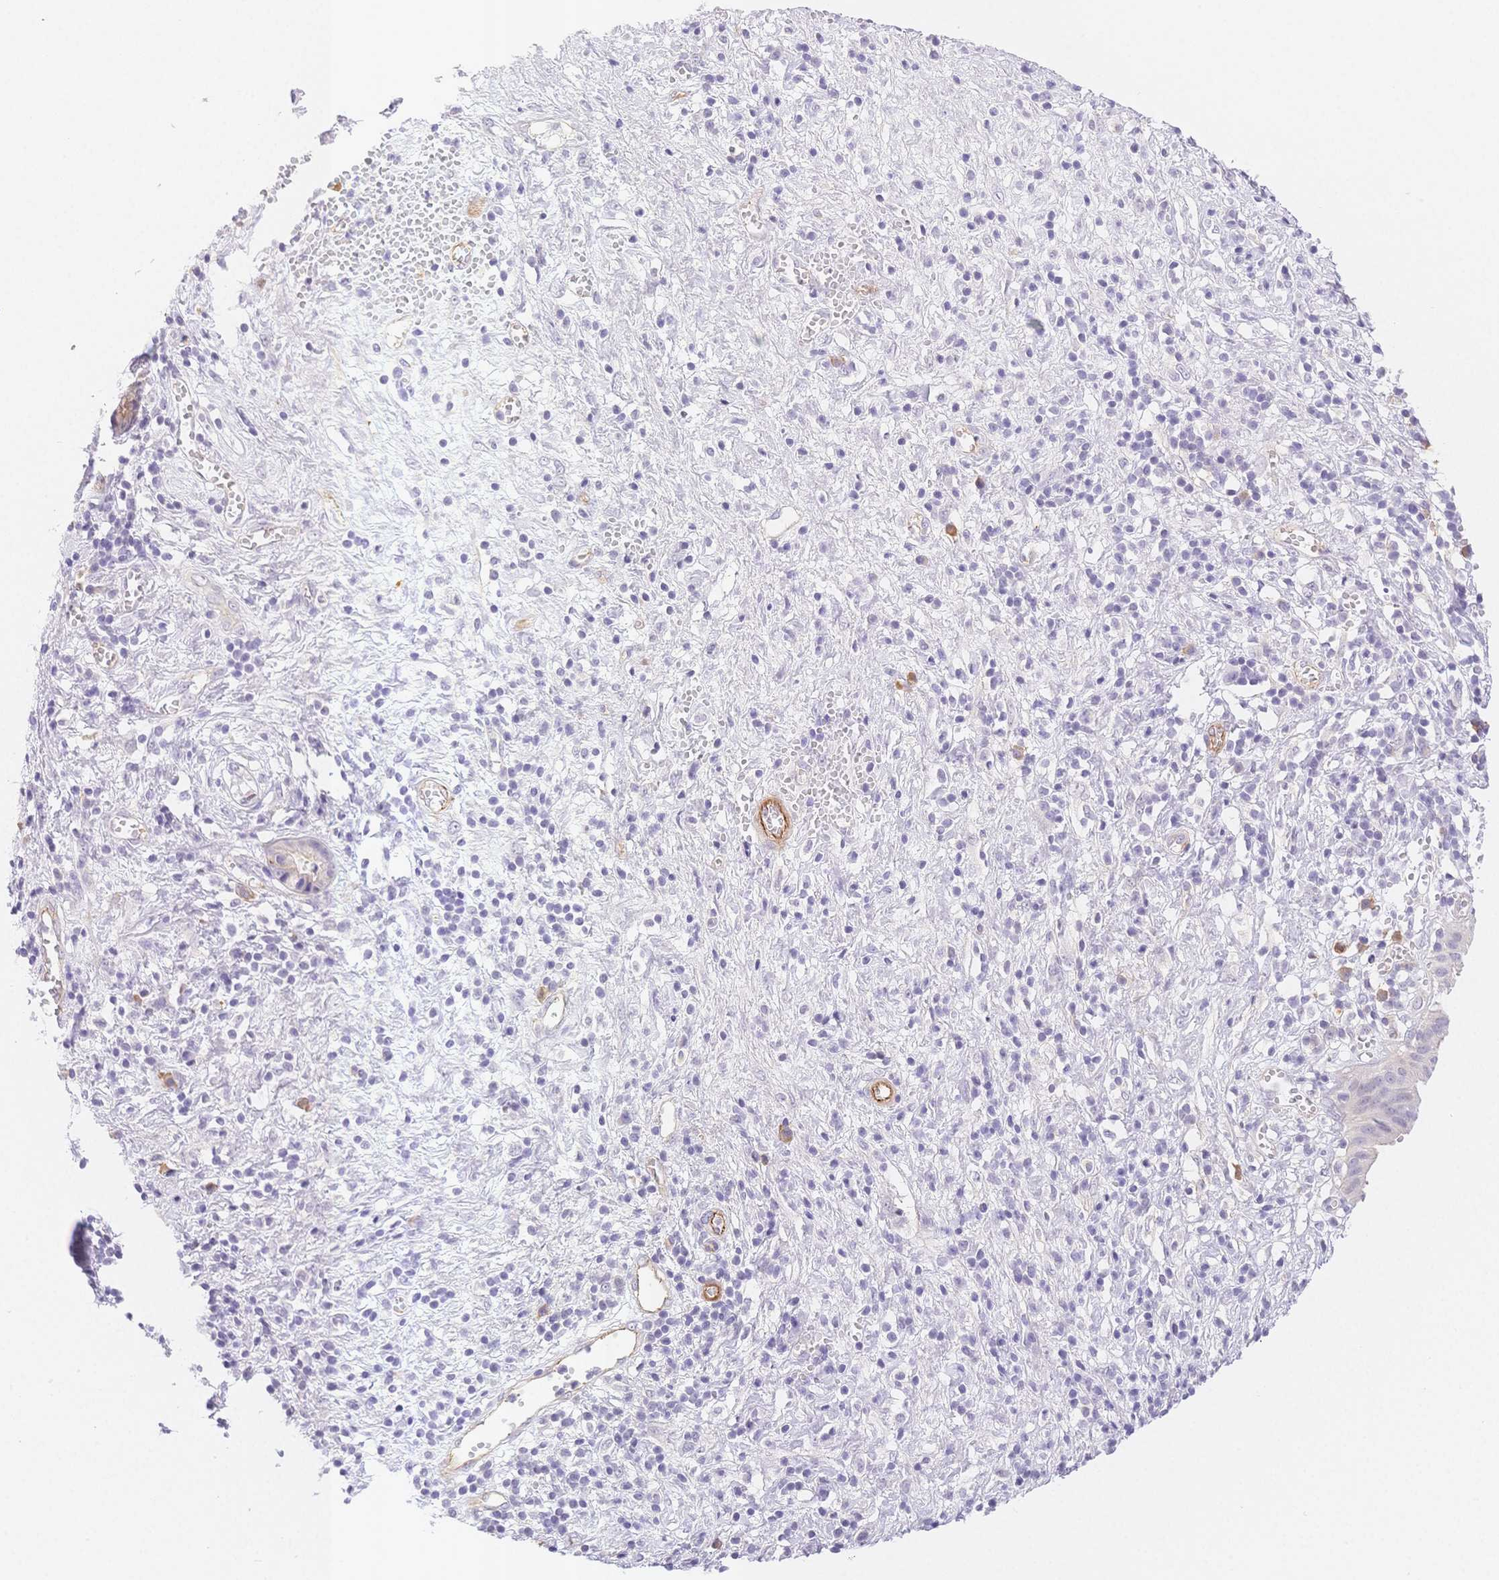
{"staining": {"intensity": "negative", "quantity": "none", "location": "none"}, "tissue": "pancreatic cancer", "cell_type": "Tumor cells", "image_type": "cancer", "snomed": [{"axis": "morphology", "description": "Adenocarcinoma, NOS"}, {"axis": "topography", "description": "Pancreas"}], "caption": "Pancreatic cancer (adenocarcinoma) stained for a protein using immunohistochemistry displays no staining tumor cells.", "gene": "CSN1S1", "patient": {"sex": "female", "age": 73}}